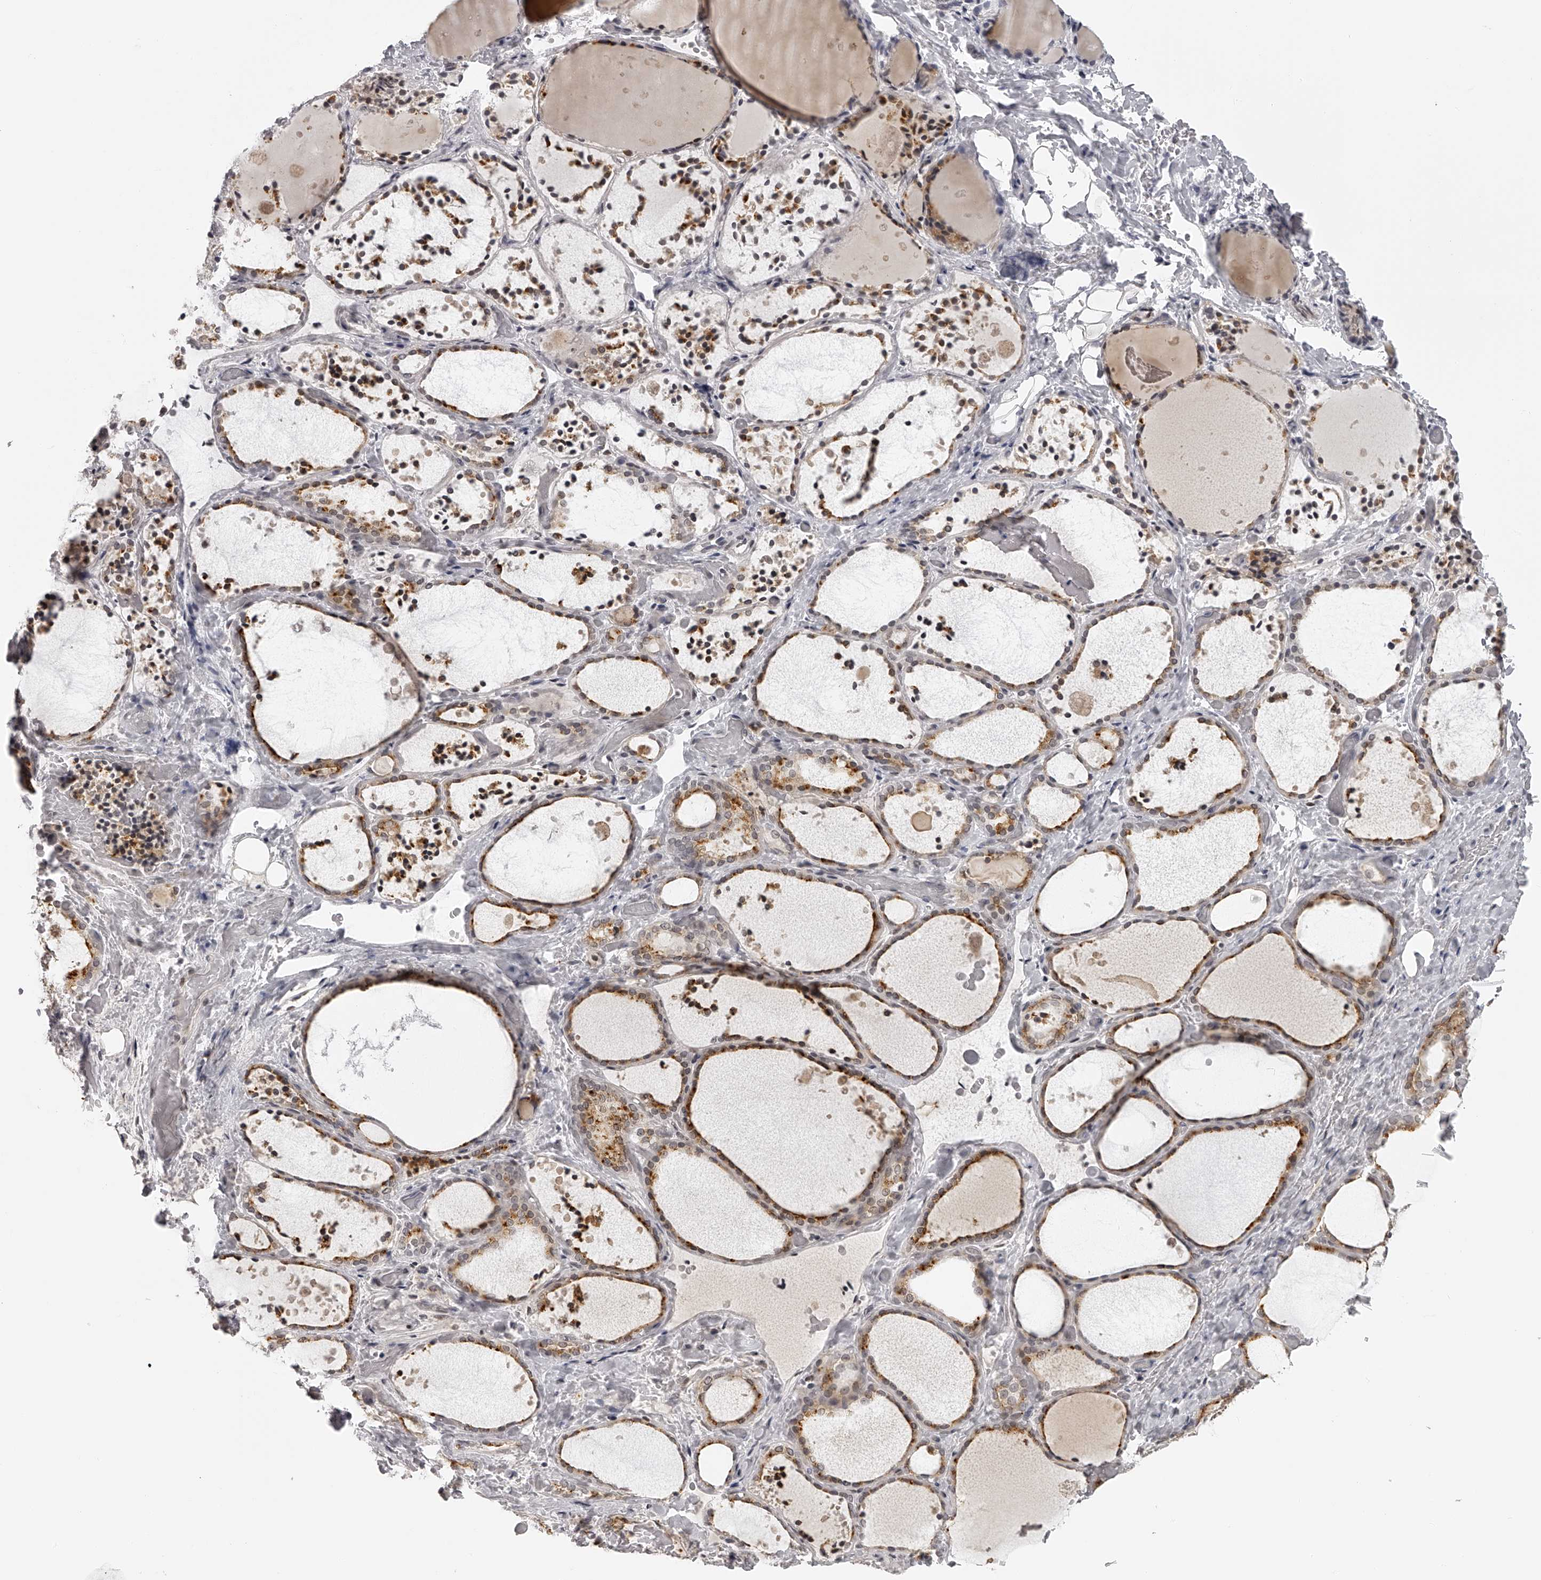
{"staining": {"intensity": "moderate", "quantity": ">75%", "location": "cytoplasmic/membranous"}, "tissue": "thyroid gland", "cell_type": "Glandular cells", "image_type": "normal", "snomed": [{"axis": "morphology", "description": "Normal tissue, NOS"}, {"axis": "topography", "description": "Thyroid gland"}], "caption": "Protein staining by IHC exhibits moderate cytoplasmic/membranous positivity in approximately >75% of glandular cells in unremarkable thyroid gland.", "gene": "RNF220", "patient": {"sex": "female", "age": 44}}